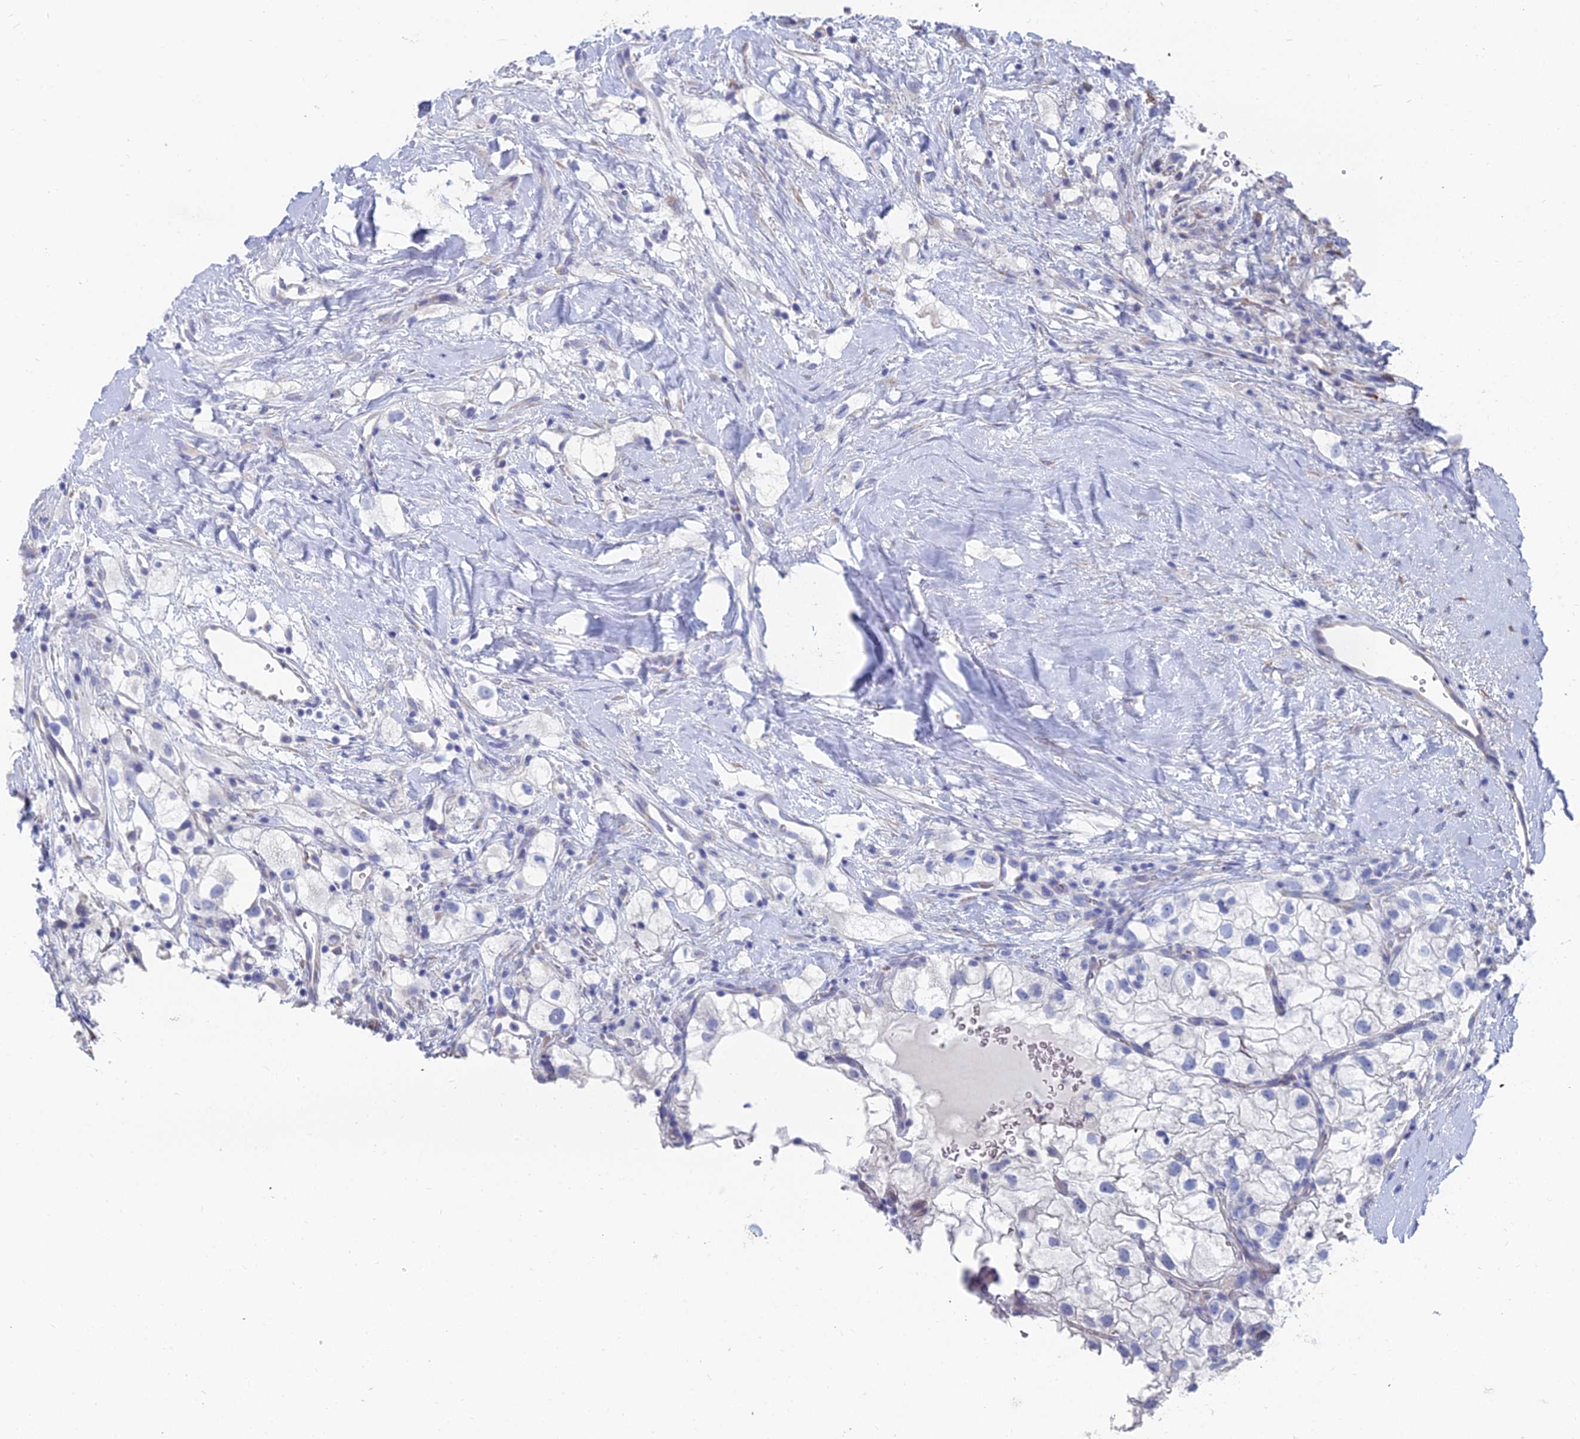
{"staining": {"intensity": "negative", "quantity": "none", "location": "none"}, "tissue": "renal cancer", "cell_type": "Tumor cells", "image_type": "cancer", "snomed": [{"axis": "morphology", "description": "Adenocarcinoma, NOS"}, {"axis": "topography", "description": "Kidney"}], "caption": "Tumor cells show no significant protein expression in renal cancer (adenocarcinoma).", "gene": "TNNT3", "patient": {"sex": "male", "age": 59}}